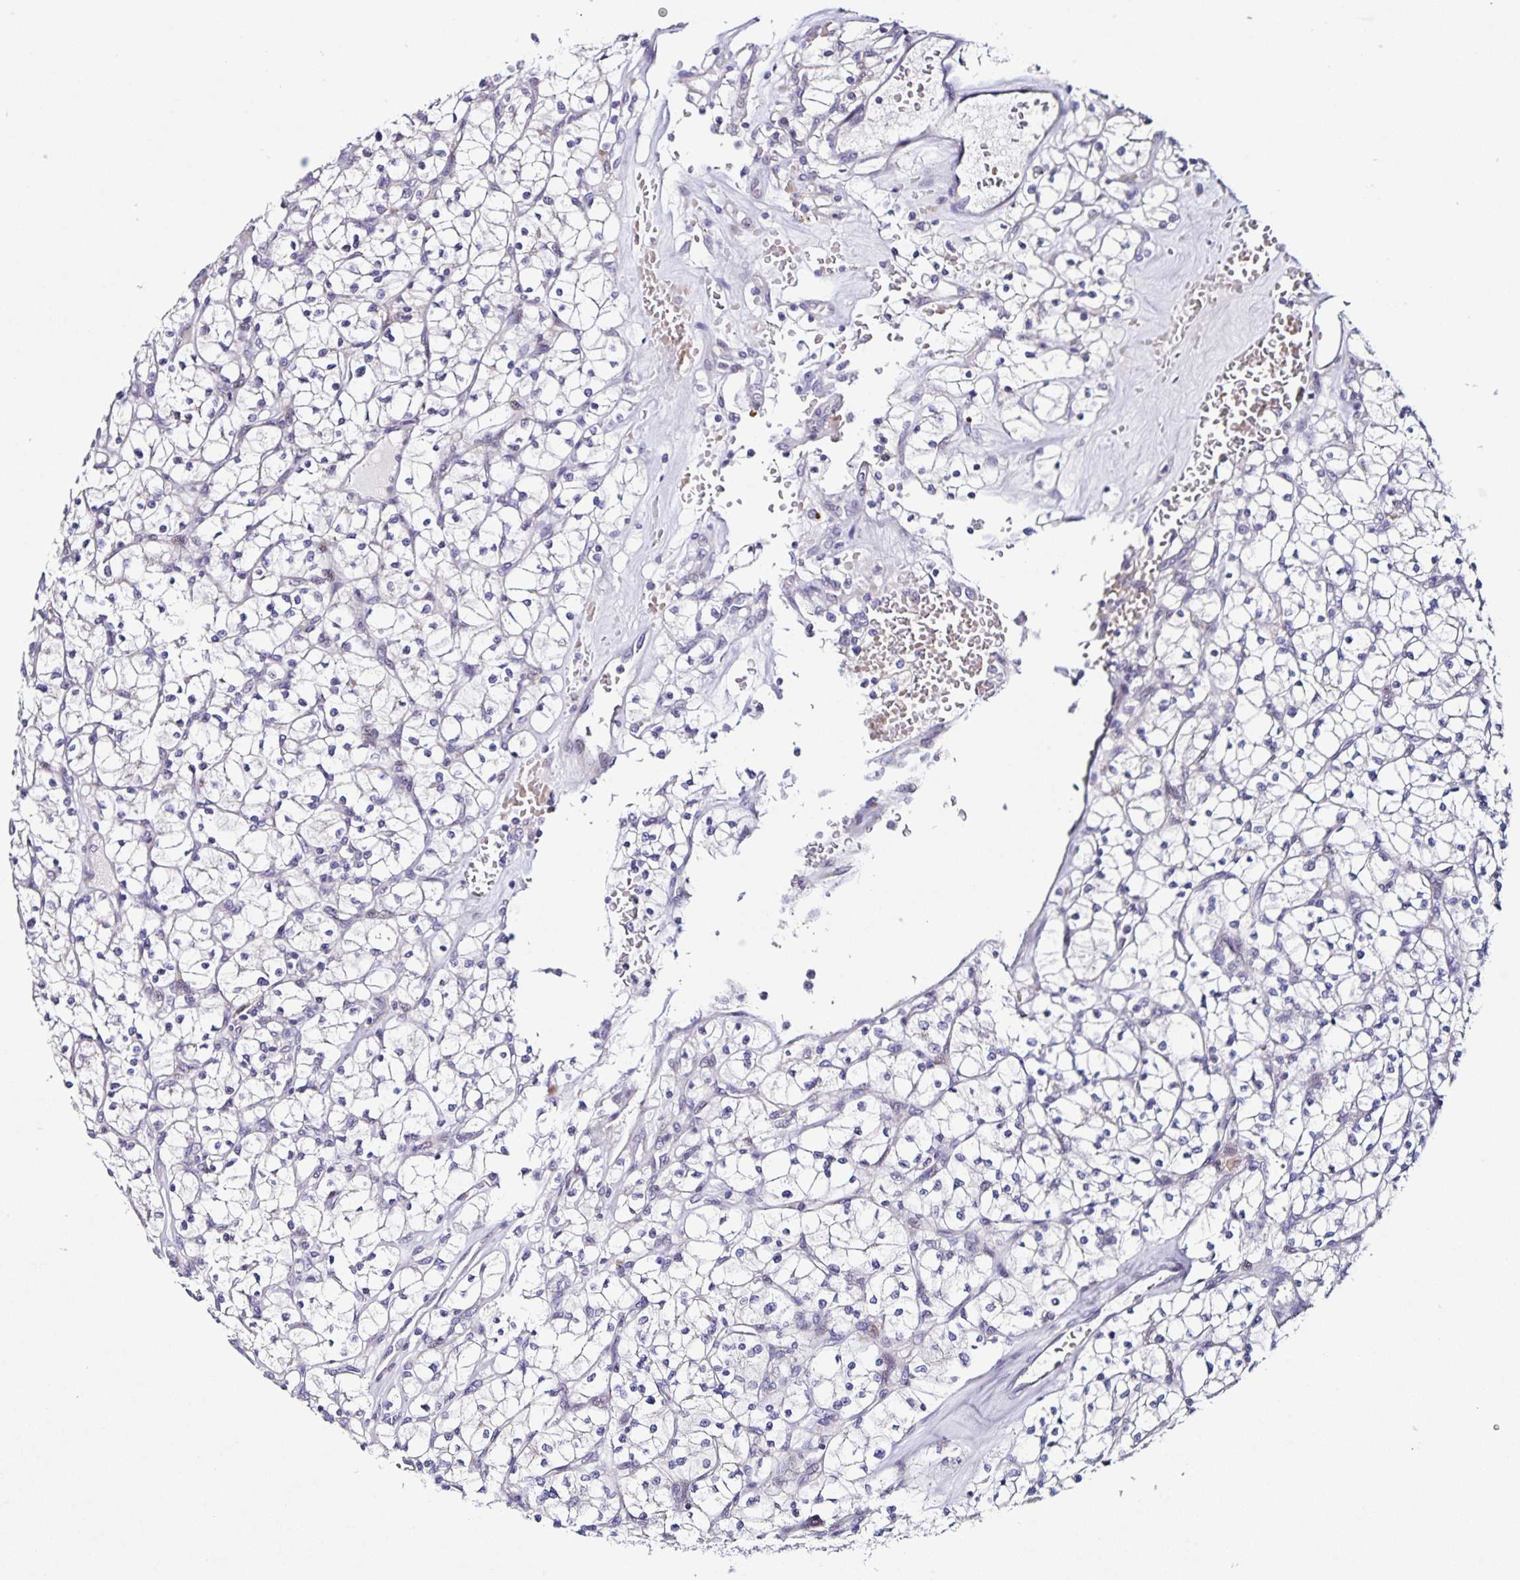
{"staining": {"intensity": "negative", "quantity": "none", "location": "none"}, "tissue": "renal cancer", "cell_type": "Tumor cells", "image_type": "cancer", "snomed": [{"axis": "morphology", "description": "Adenocarcinoma, NOS"}, {"axis": "topography", "description": "Kidney"}], "caption": "Renal cancer (adenocarcinoma) stained for a protein using immunohistochemistry (IHC) displays no staining tumor cells.", "gene": "RNFT2", "patient": {"sex": "female", "age": 64}}